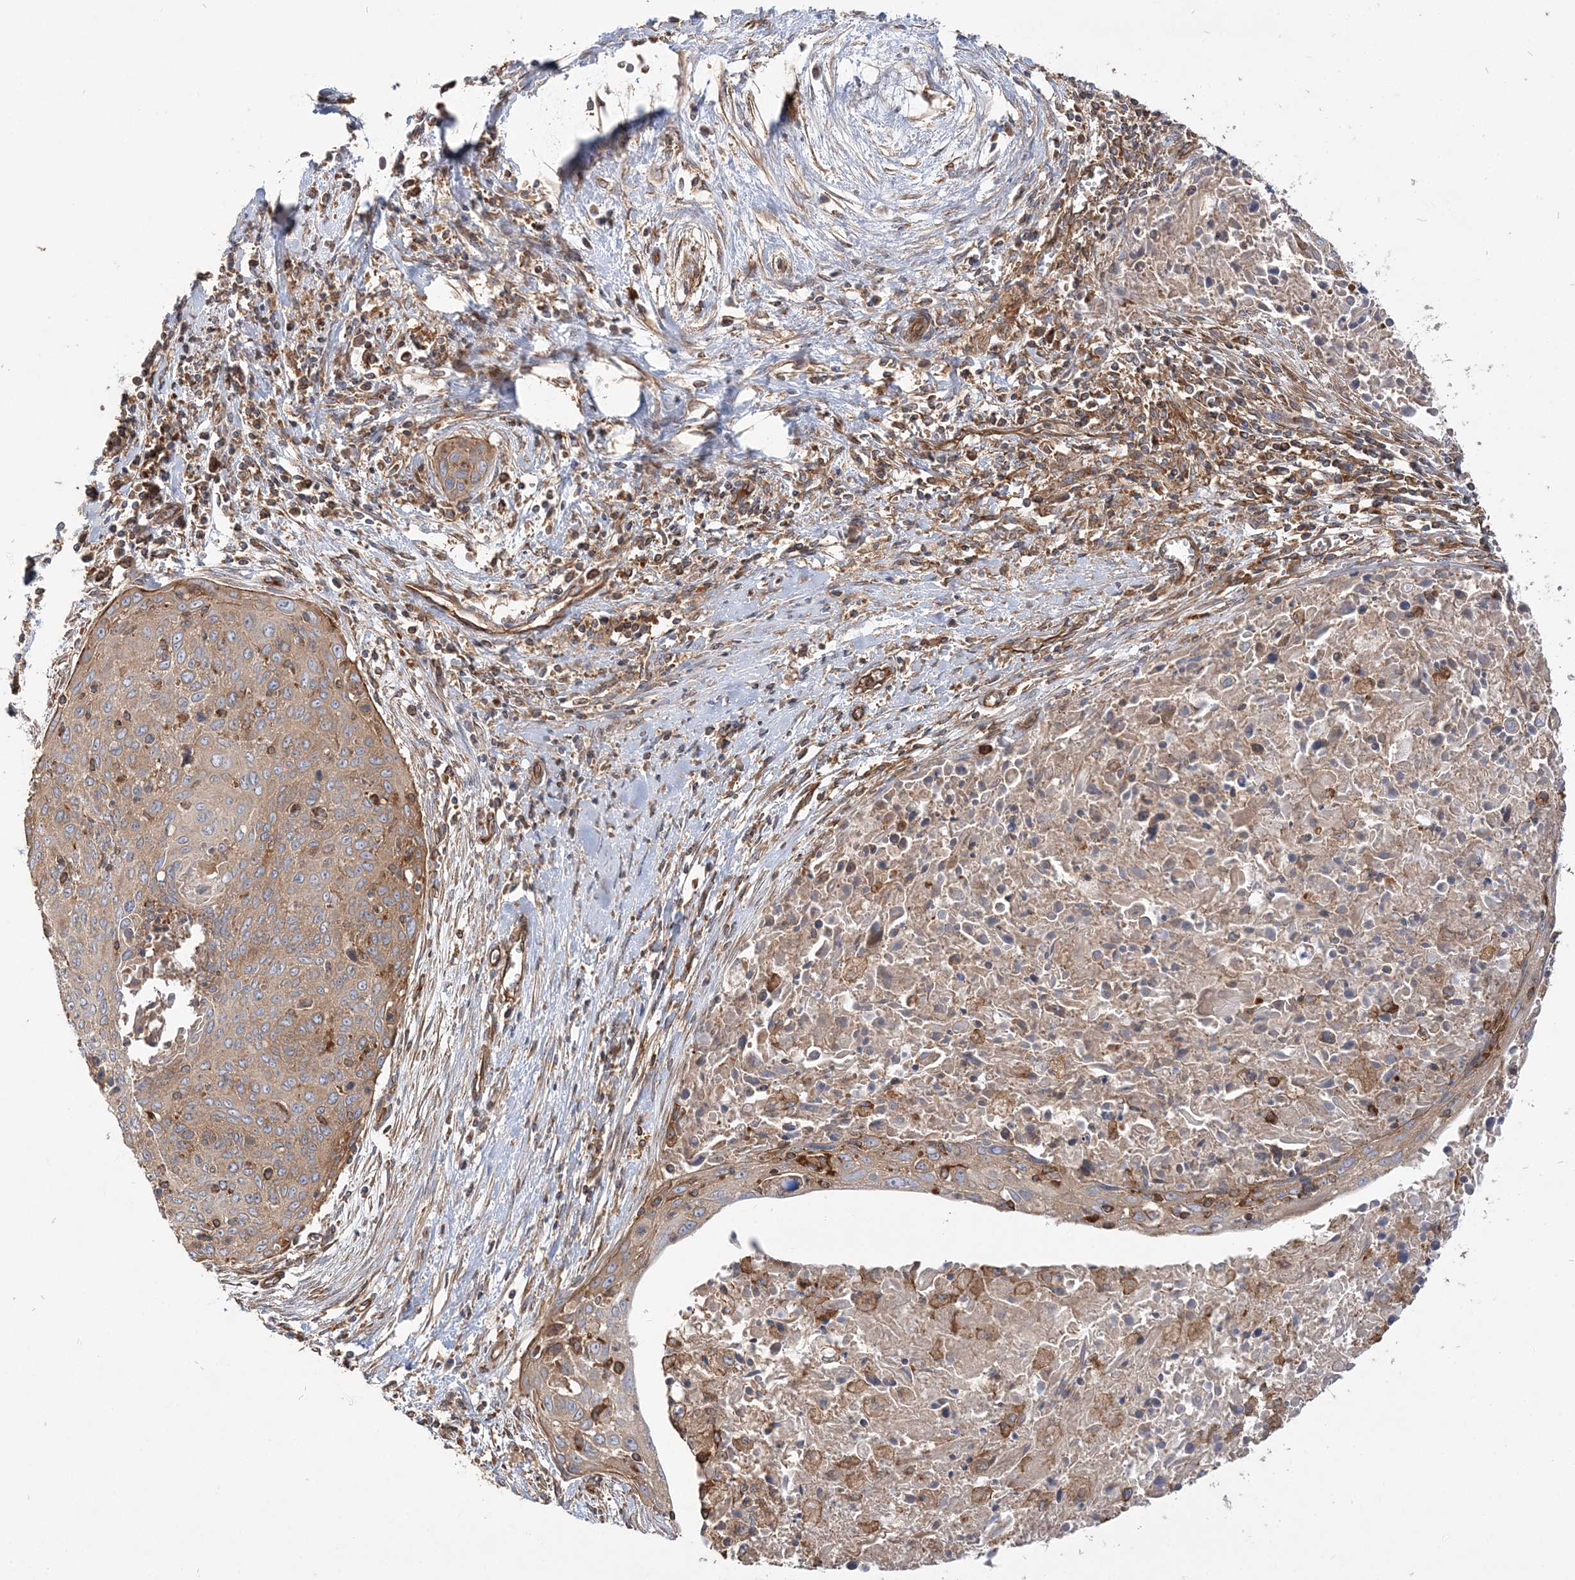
{"staining": {"intensity": "moderate", "quantity": "25%-75%", "location": "cytoplasmic/membranous"}, "tissue": "cervical cancer", "cell_type": "Tumor cells", "image_type": "cancer", "snomed": [{"axis": "morphology", "description": "Squamous cell carcinoma, NOS"}, {"axis": "topography", "description": "Cervix"}], "caption": "A brown stain labels moderate cytoplasmic/membranous positivity of a protein in cervical squamous cell carcinoma tumor cells.", "gene": "TBC1D5", "patient": {"sex": "female", "age": 55}}